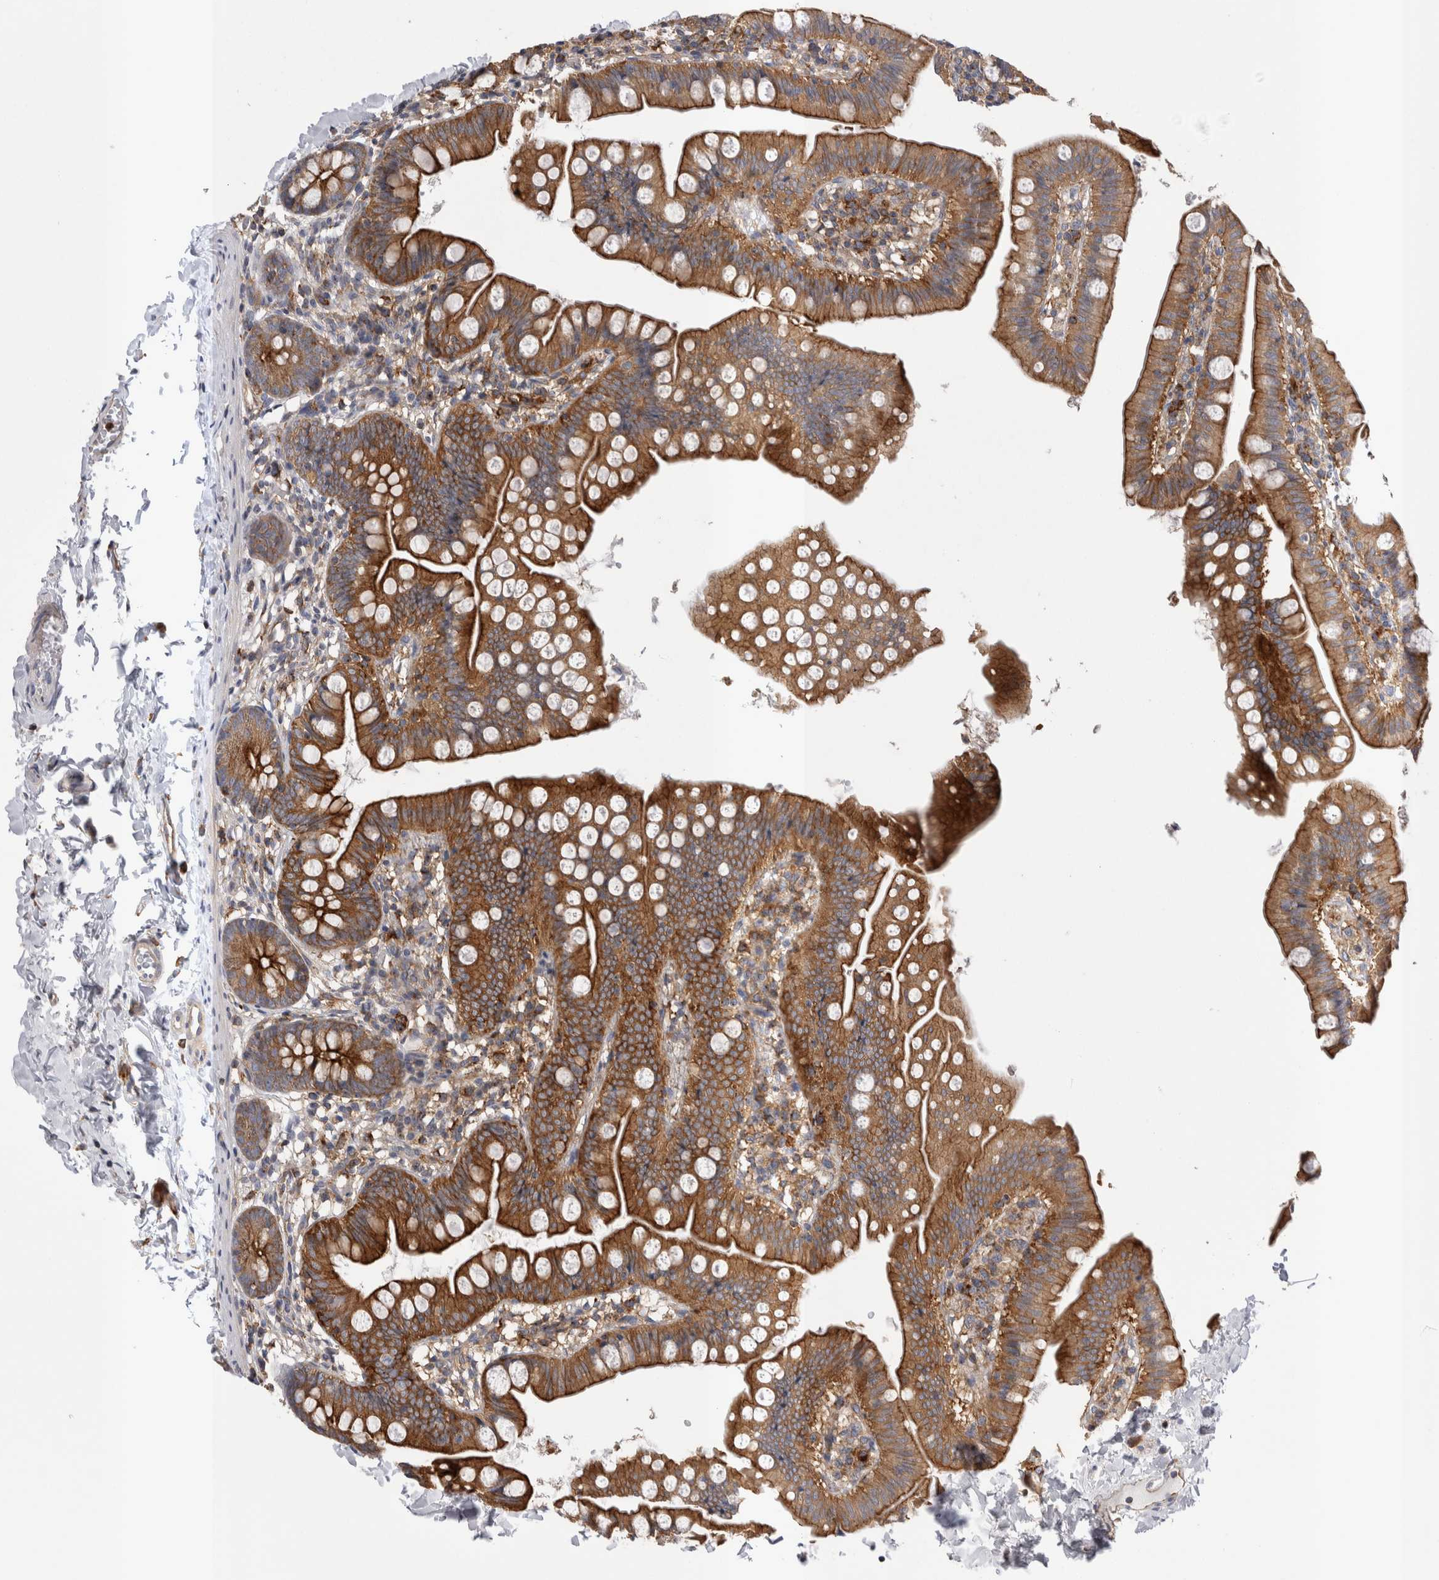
{"staining": {"intensity": "strong", "quantity": ">75%", "location": "cytoplasmic/membranous"}, "tissue": "small intestine", "cell_type": "Glandular cells", "image_type": "normal", "snomed": [{"axis": "morphology", "description": "Normal tissue, NOS"}, {"axis": "topography", "description": "Small intestine"}], "caption": "Immunohistochemistry histopathology image of unremarkable small intestine stained for a protein (brown), which demonstrates high levels of strong cytoplasmic/membranous staining in approximately >75% of glandular cells.", "gene": "RAB11FIP1", "patient": {"sex": "male", "age": 7}}